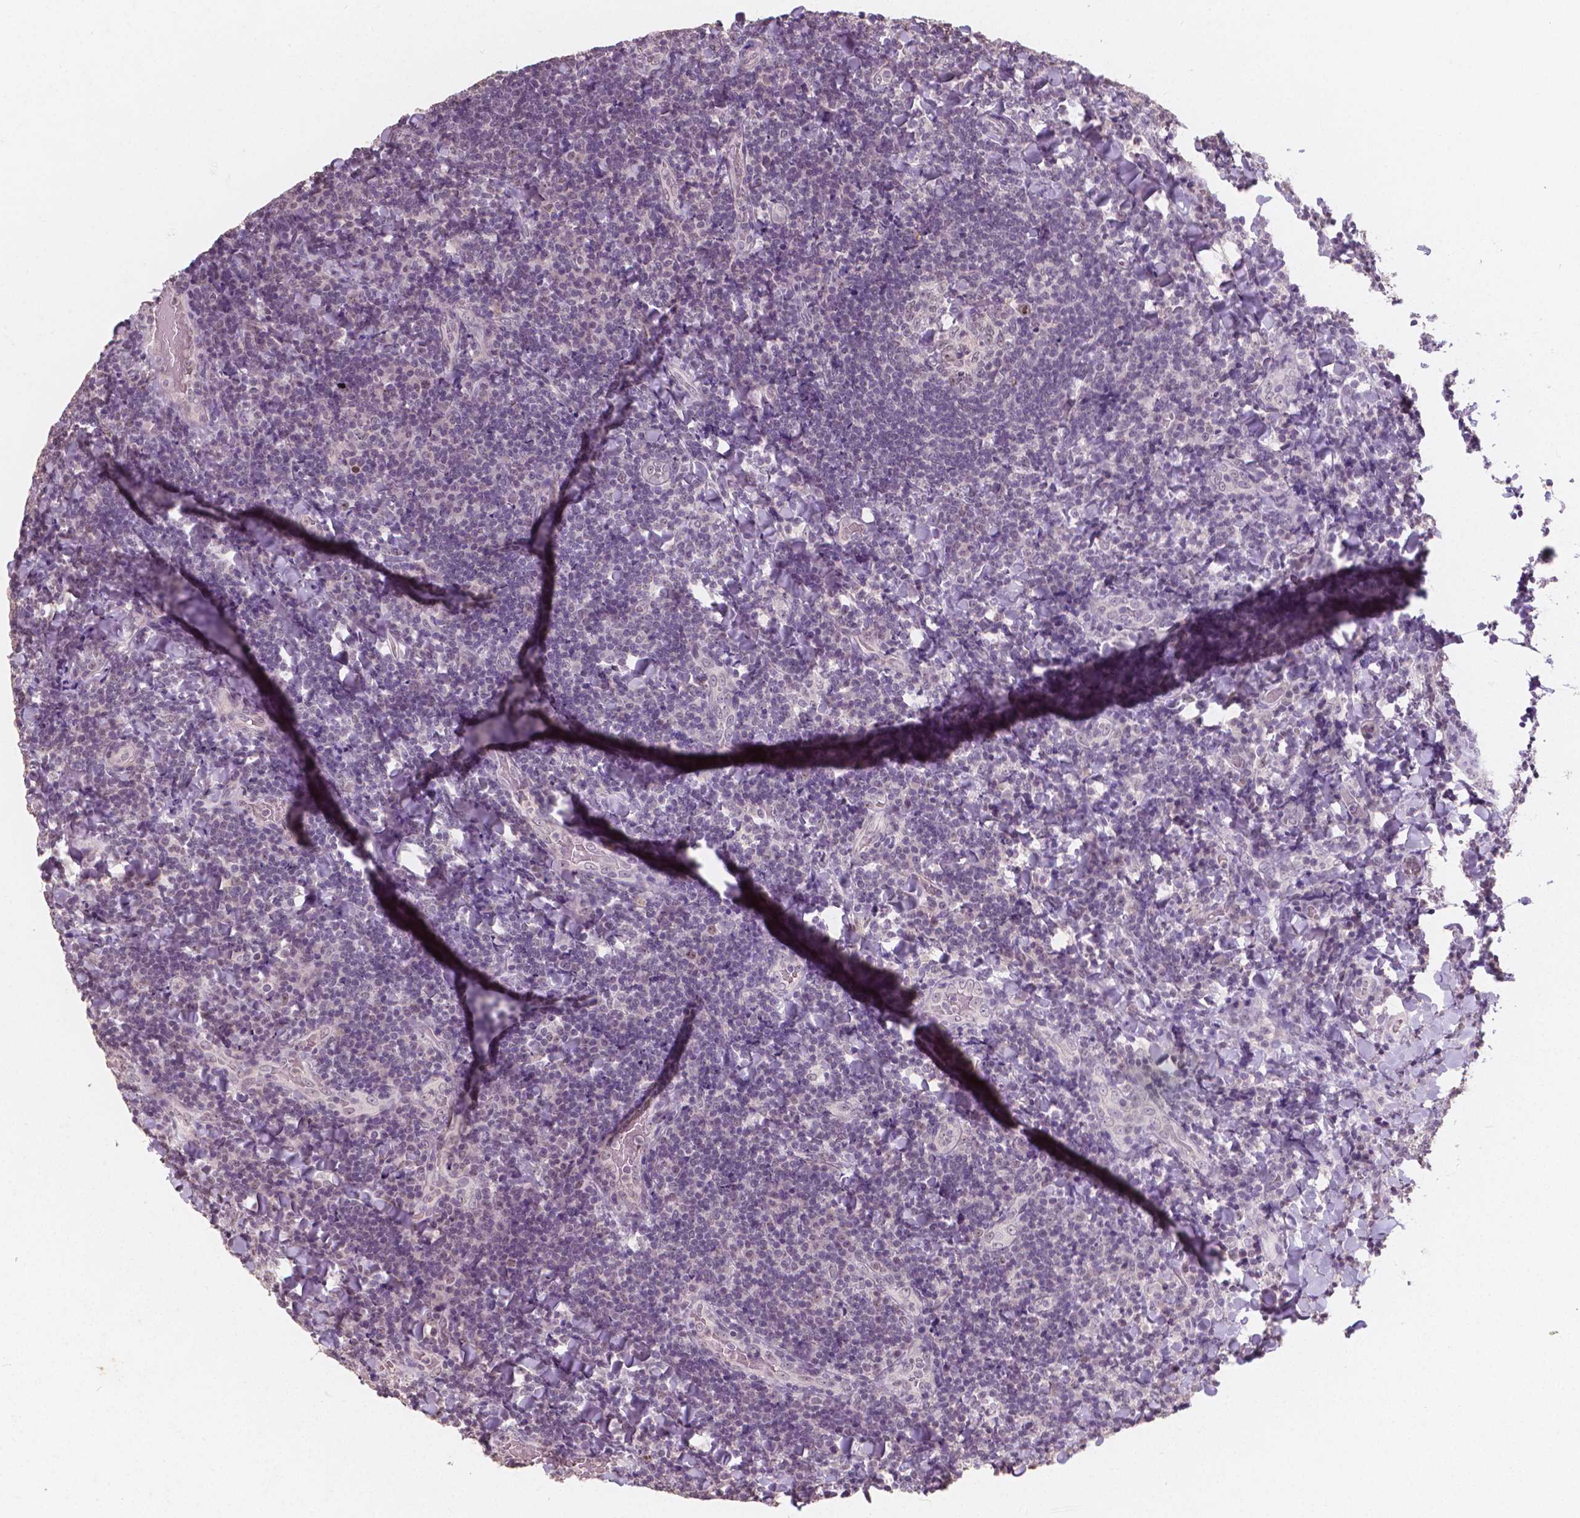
{"staining": {"intensity": "weak", "quantity": "25%-75%", "location": "nuclear"}, "tissue": "tonsil", "cell_type": "Germinal center cells", "image_type": "normal", "snomed": [{"axis": "morphology", "description": "Normal tissue, NOS"}, {"axis": "topography", "description": "Tonsil"}], "caption": "This histopathology image demonstrates immunohistochemistry staining of unremarkable human tonsil, with low weak nuclear staining in approximately 25%-75% of germinal center cells.", "gene": "NOLC1", "patient": {"sex": "male", "age": 17}}